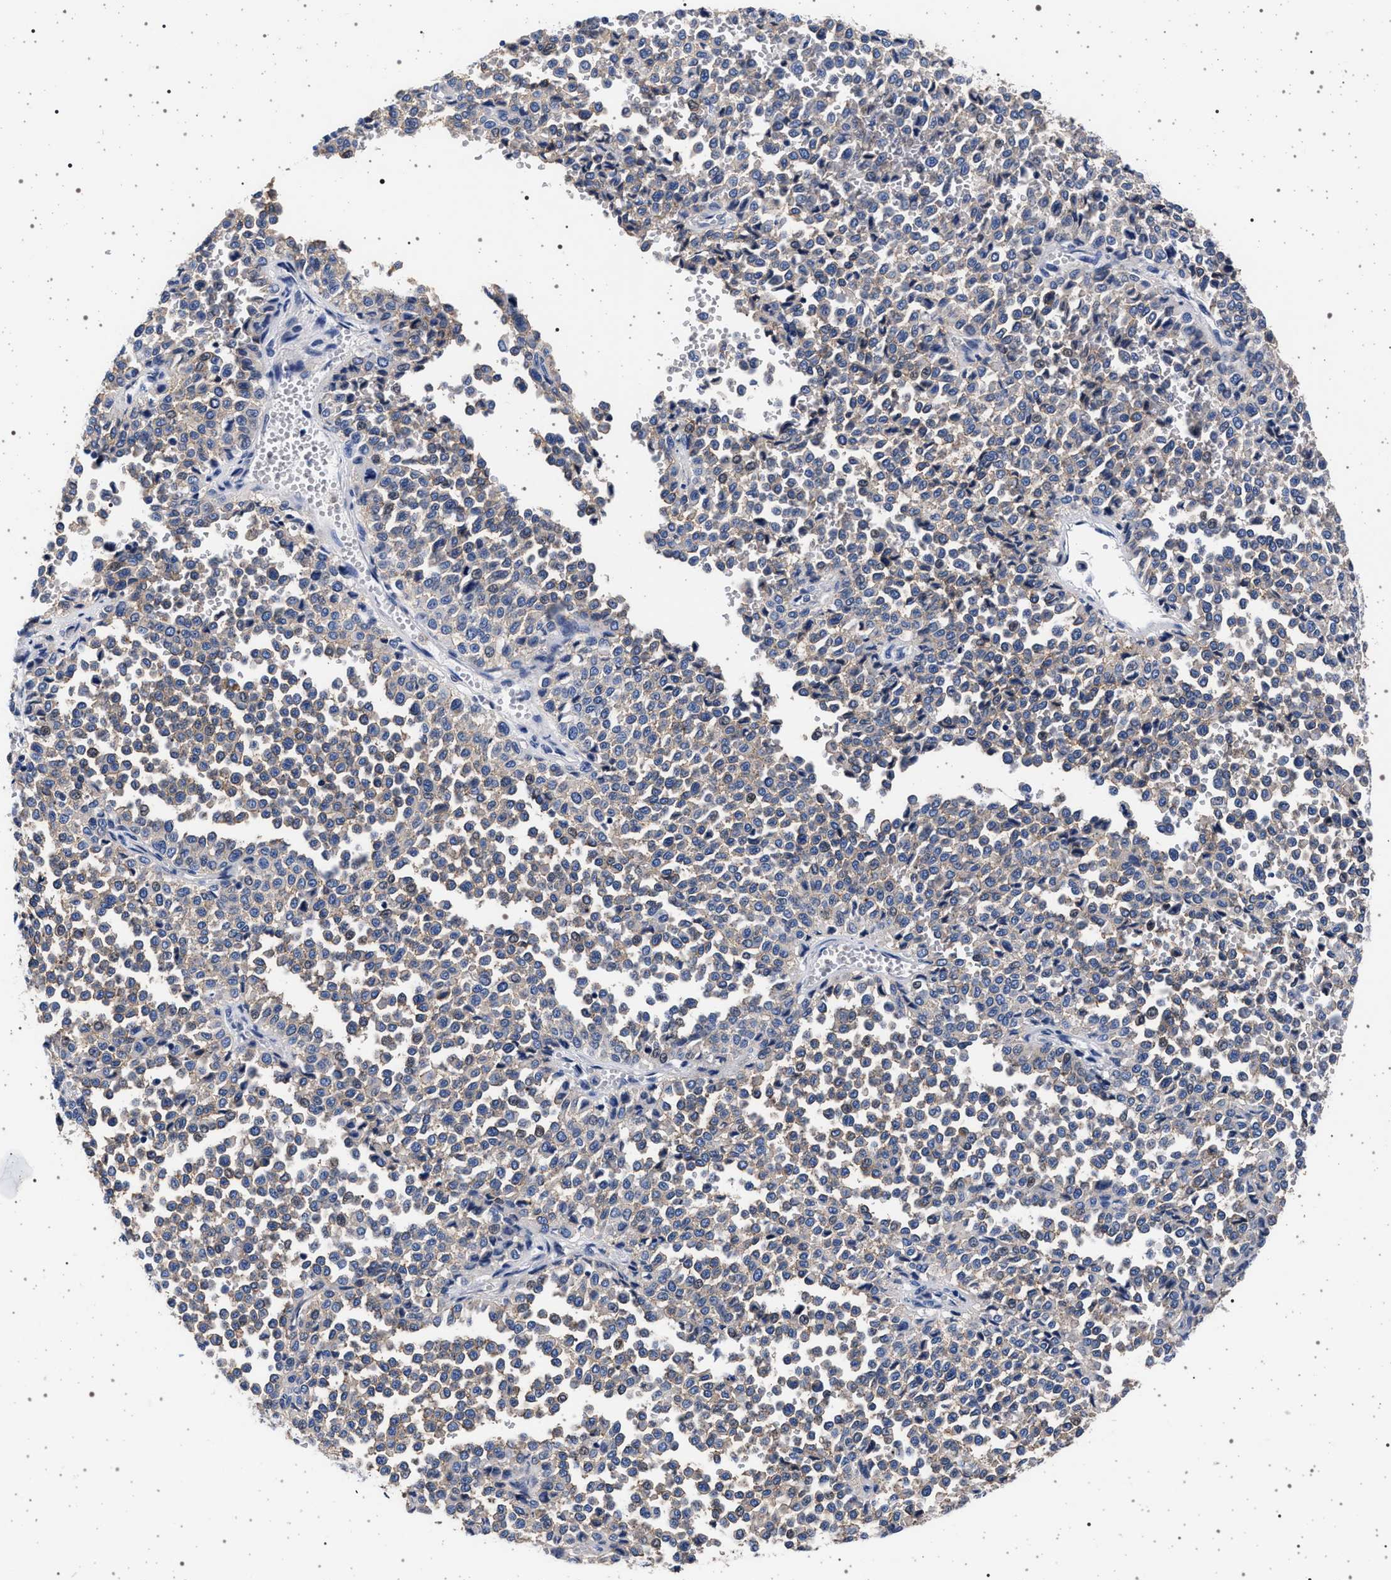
{"staining": {"intensity": "weak", "quantity": "25%-75%", "location": "cytoplasmic/membranous"}, "tissue": "melanoma", "cell_type": "Tumor cells", "image_type": "cancer", "snomed": [{"axis": "morphology", "description": "Malignant melanoma, Metastatic site"}, {"axis": "topography", "description": "Pancreas"}], "caption": "Malignant melanoma (metastatic site) stained with a protein marker reveals weak staining in tumor cells.", "gene": "SLC9A1", "patient": {"sex": "female", "age": 30}}